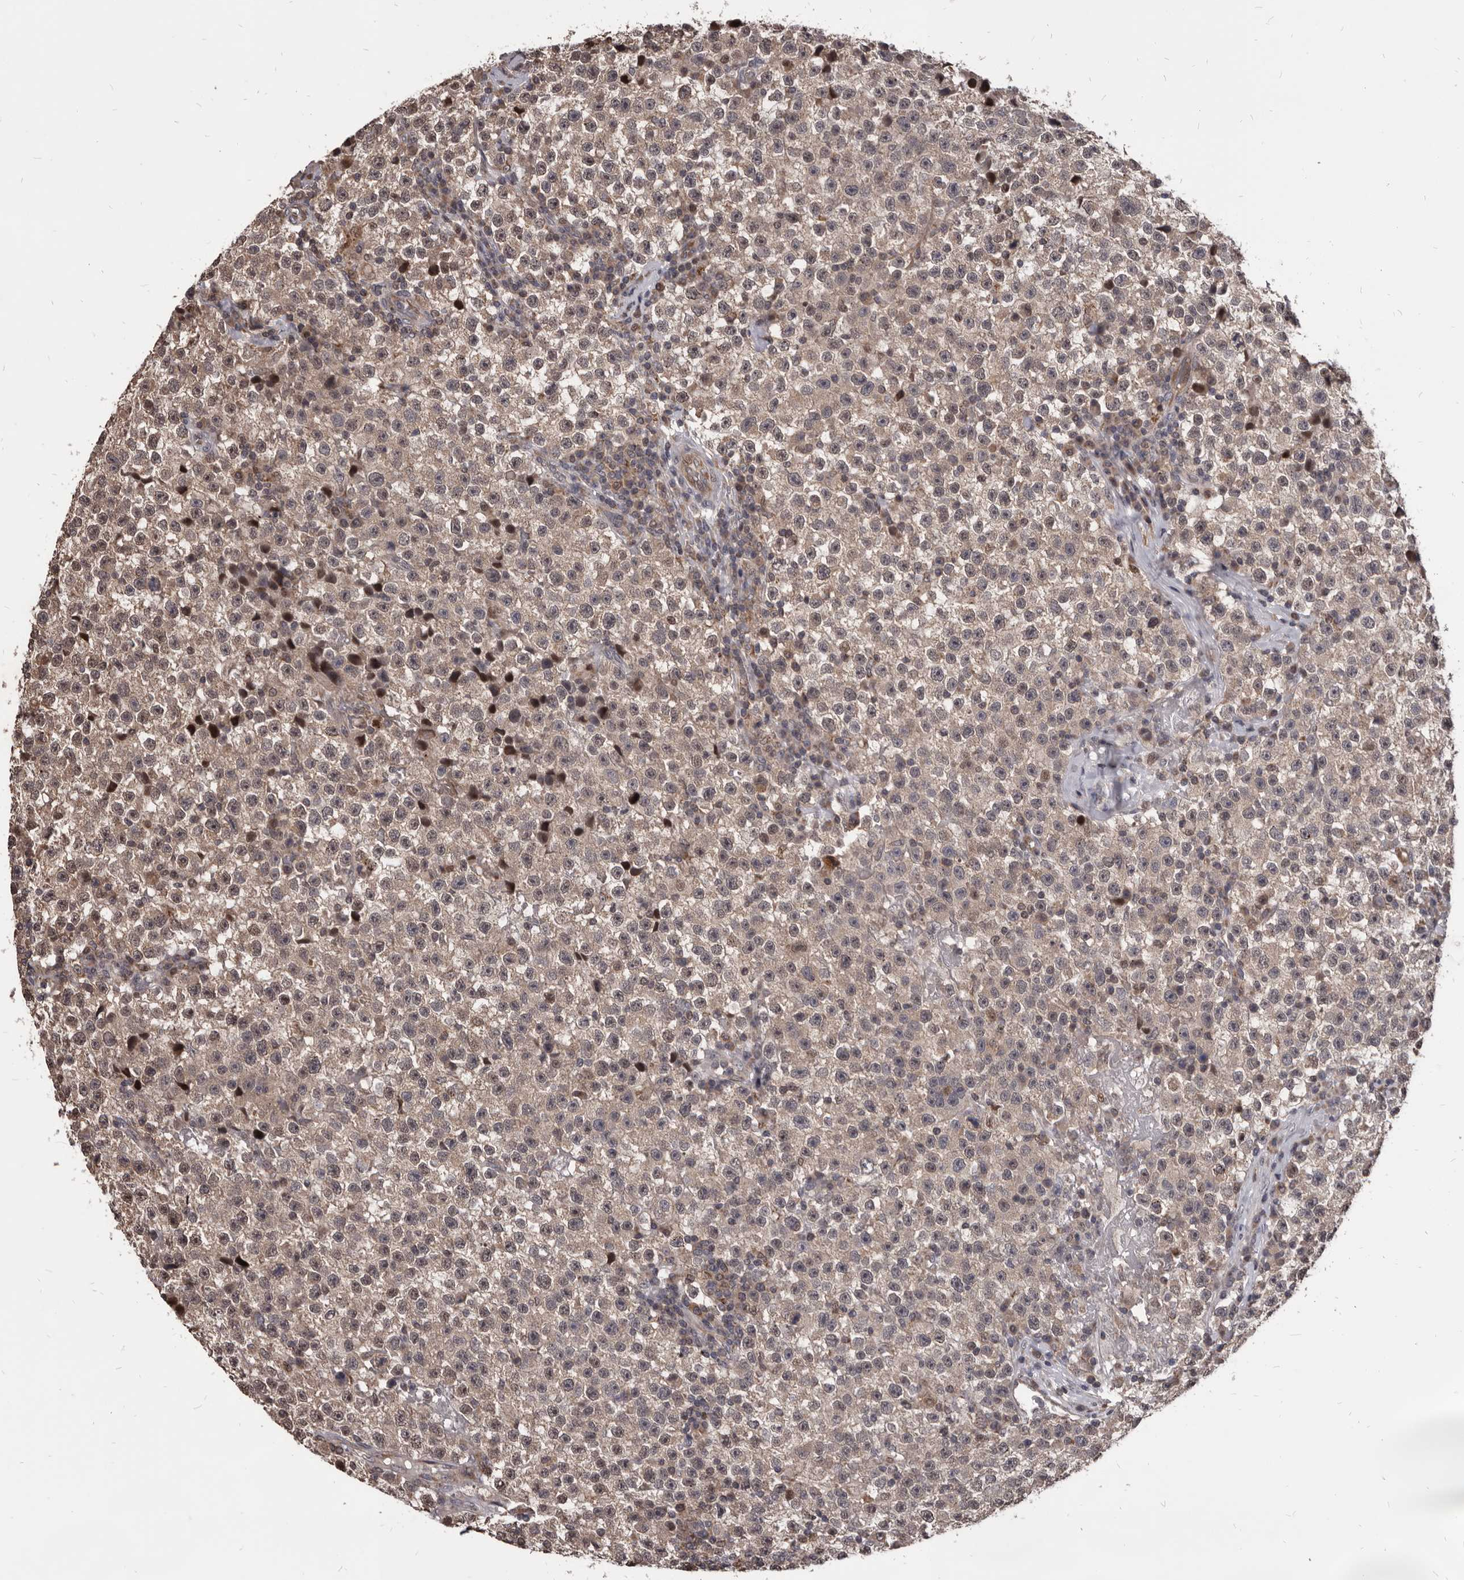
{"staining": {"intensity": "weak", "quantity": ">75%", "location": "cytoplasmic/membranous,nuclear"}, "tissue": "testis cancer", "cell_type": "Tumor cells", "image_type": "cancer", "snomed": [{"axis": "morphology", "description": "Seminoma, NOS"}, {"axis": "topography", "description": "Testis"}], "caption": "Weak cytoplasmic/membranous and nuclear positivity is identified in approximately >75% of tumor cells in testis seminoma. (brown staining indicates protein expression, while blue staining denotes nuclei).", "gene": "MAP3K14", "patient": {"sex": "male", "age": 22}}